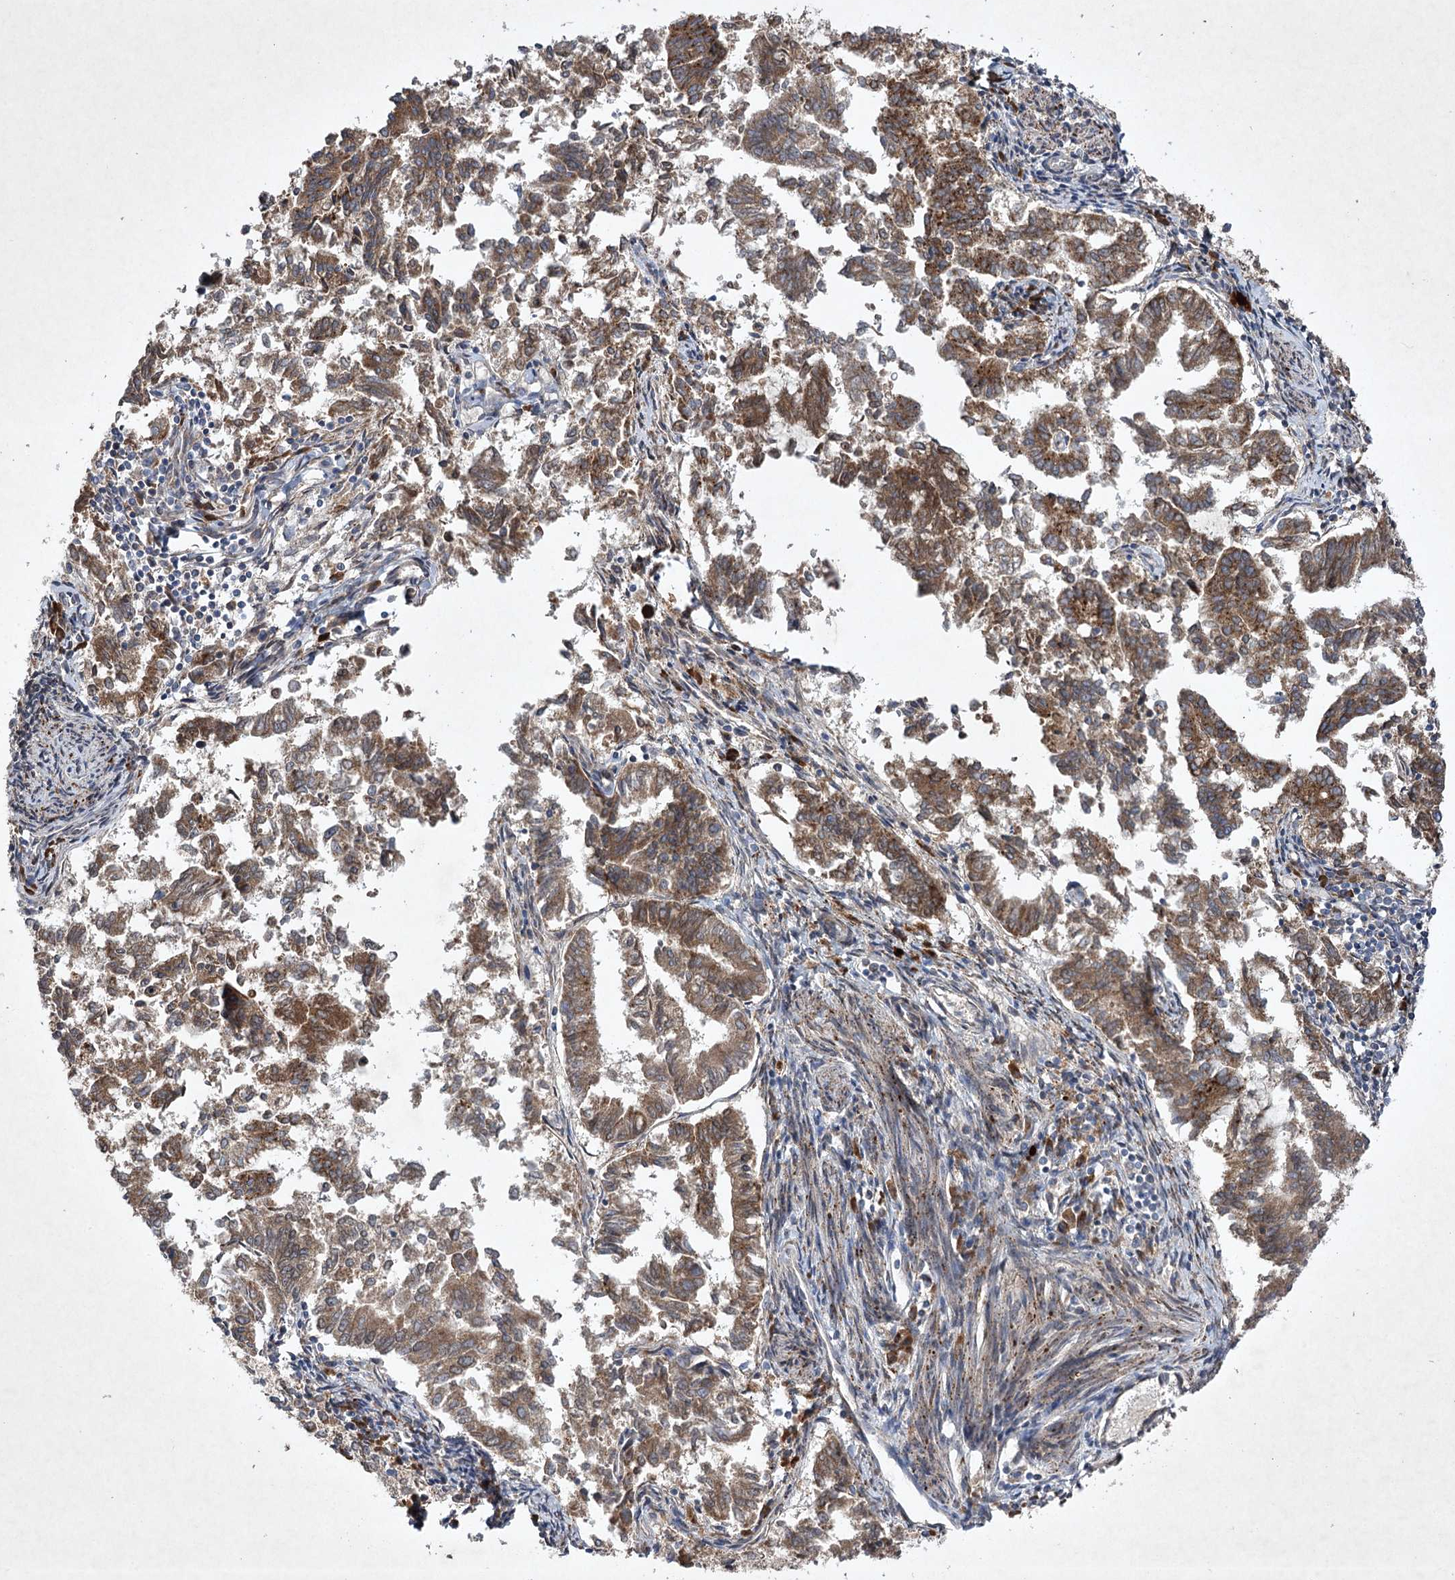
{"staining": {"intensity": "moderate", "quantity": ">75%", "location": "cytoplasmic/membranous"}, "tissue": "endometrial cancer", "cell_type": "Tumor cells", "image_type": "cancer", "snomed": [{"axis": "morphology", "description": "Adenocarcinoma, NOS"}, {"axis": "topography", "description": "Endometrium"}], "caption": "Moderate cytoplasmic/membranous protein expression is present in about >75% of tumor cells in endometrial cancer. (DAB IHC with brightfield microscopy, high magnification).", "gene": "ALG9", "patient": {"sex": "female", "age": 79}}